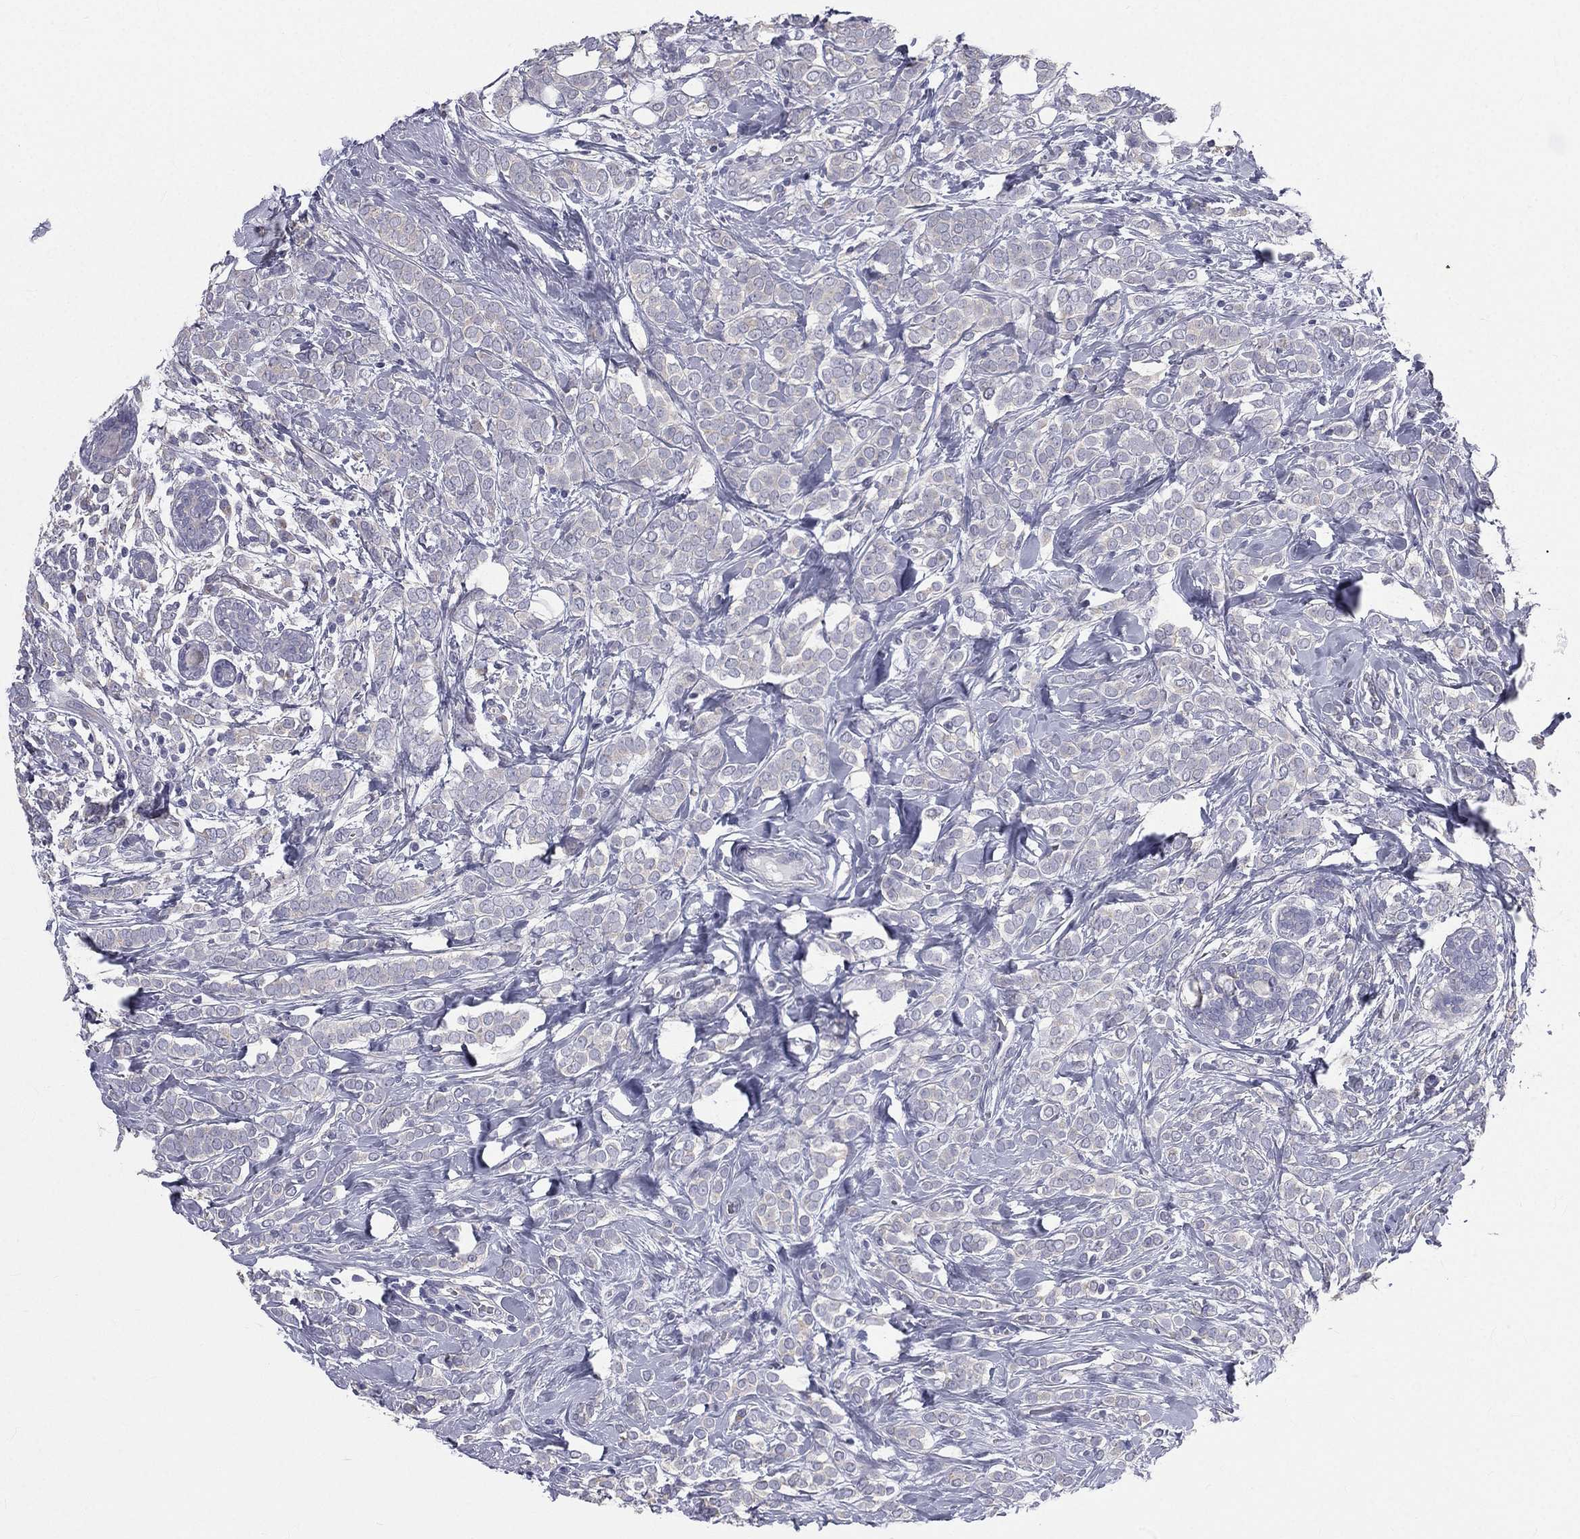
{"staining": {"intensity": "negative", "quantity": "none", "location": "none"}, "tissue": "breast cancer", "cell_type": "Tumor cells", "image_type": "cancer", "snomed": [{"axis": "morphology", "description": "Lobular carcinoma"}, {"axis": "topography", "description": "Breast"}], "caption": "Micrograph shows no protein staining in tumor cells of breast lobular carcinoma tissue.", "gene": "MUC13", "patient": {"sex": "female", "age": 49}}